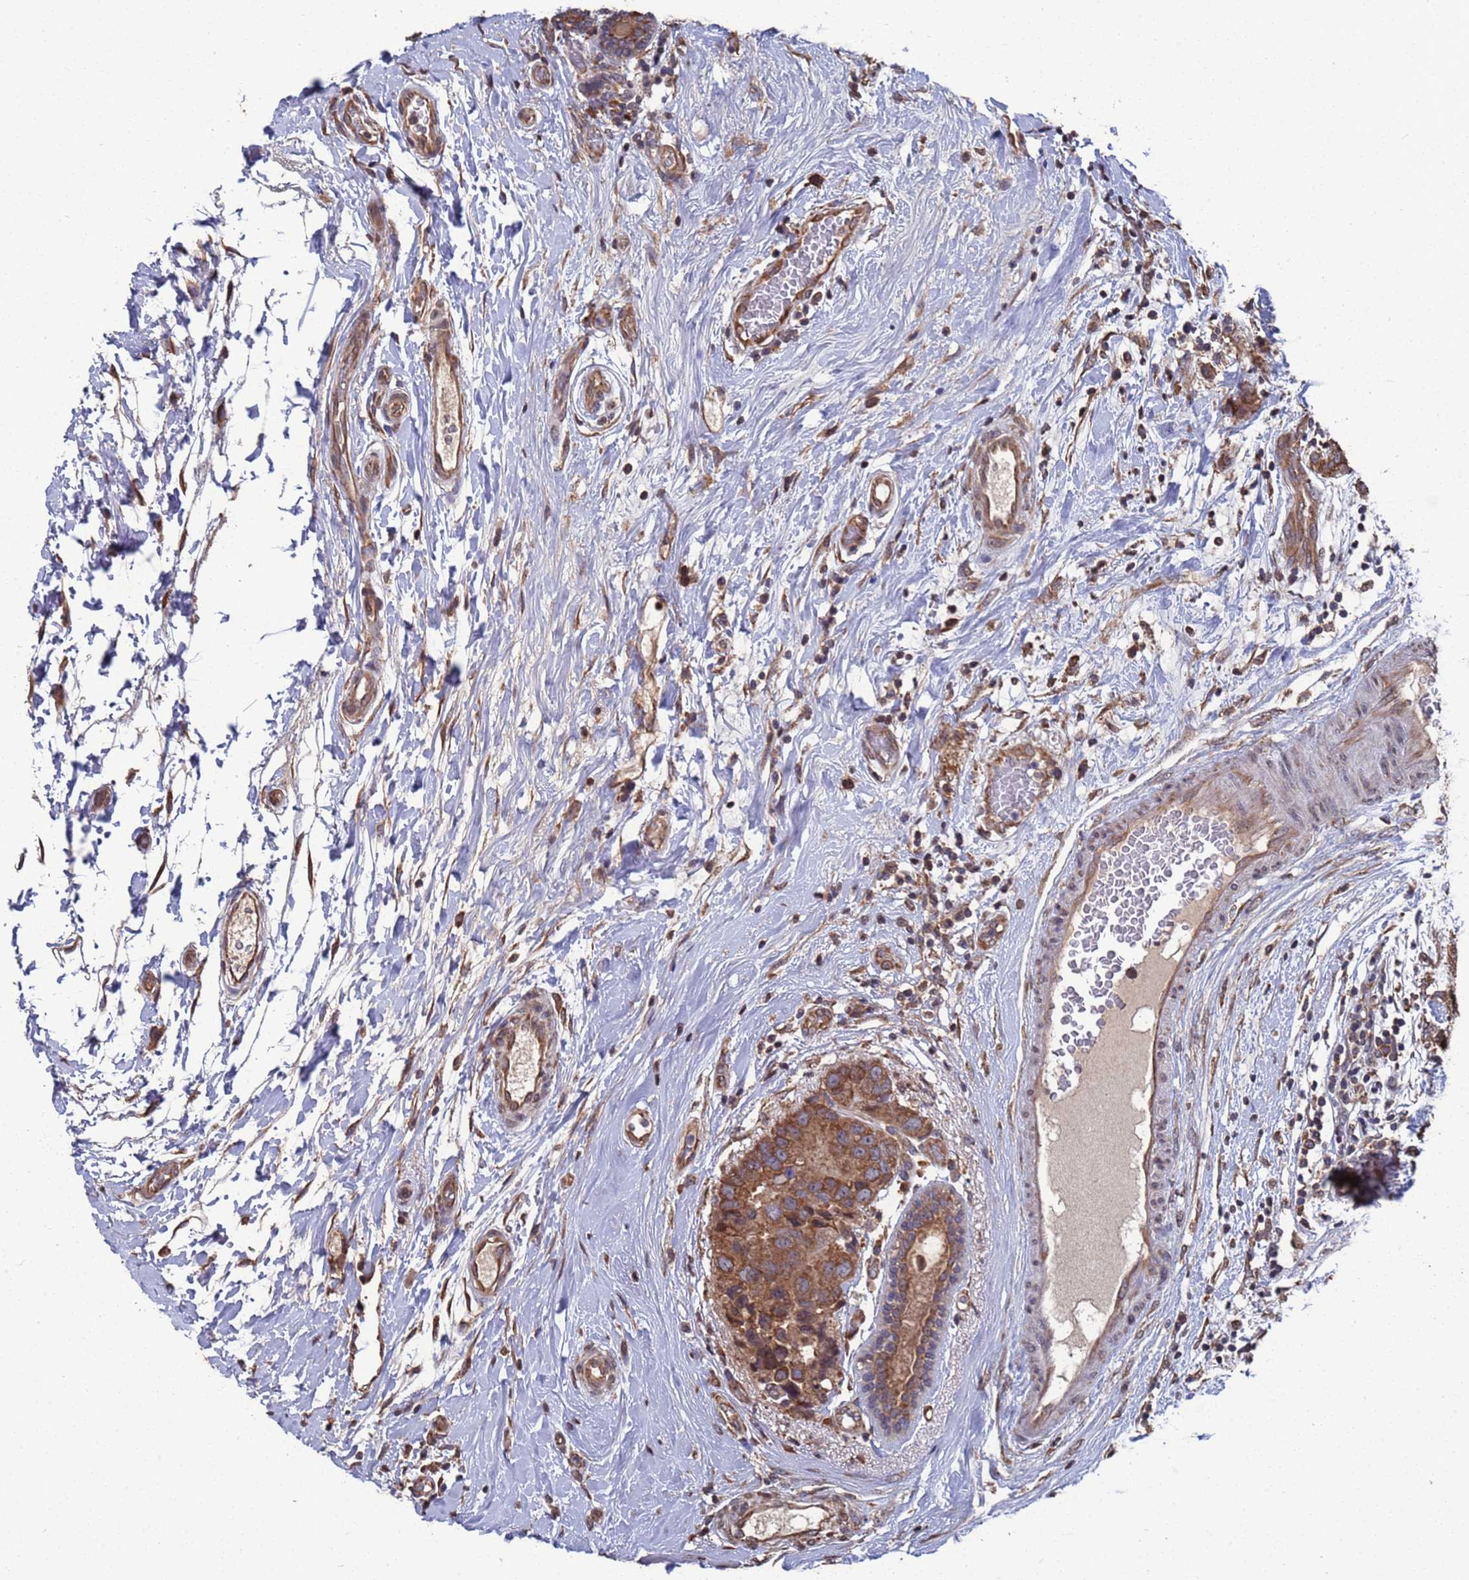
{"staining": {"intensity": "moderate", "quantity": ">75%", "location": "cytoplasmic/membranous"}, "tissue": "breast cancer", "cell_type": "Tumor cells", "image_type": "cancer", "snomed": [{"axis": "morphology", "description": "Duct carcinoma"}, {"axis": "topography", "description": "Breast"}], "caption": "This micrograph displays breast cancer (intraductal carcinoma) stained with immunohistochemistry (IHC) to label a protein in brown. The cytoplasmic/membranous of tumor cells show moderate positivity for the protein. Nuclei are counter-stained blue.", "gene": "CFAP119", "patient": {"sex": "female", "age": 62}}